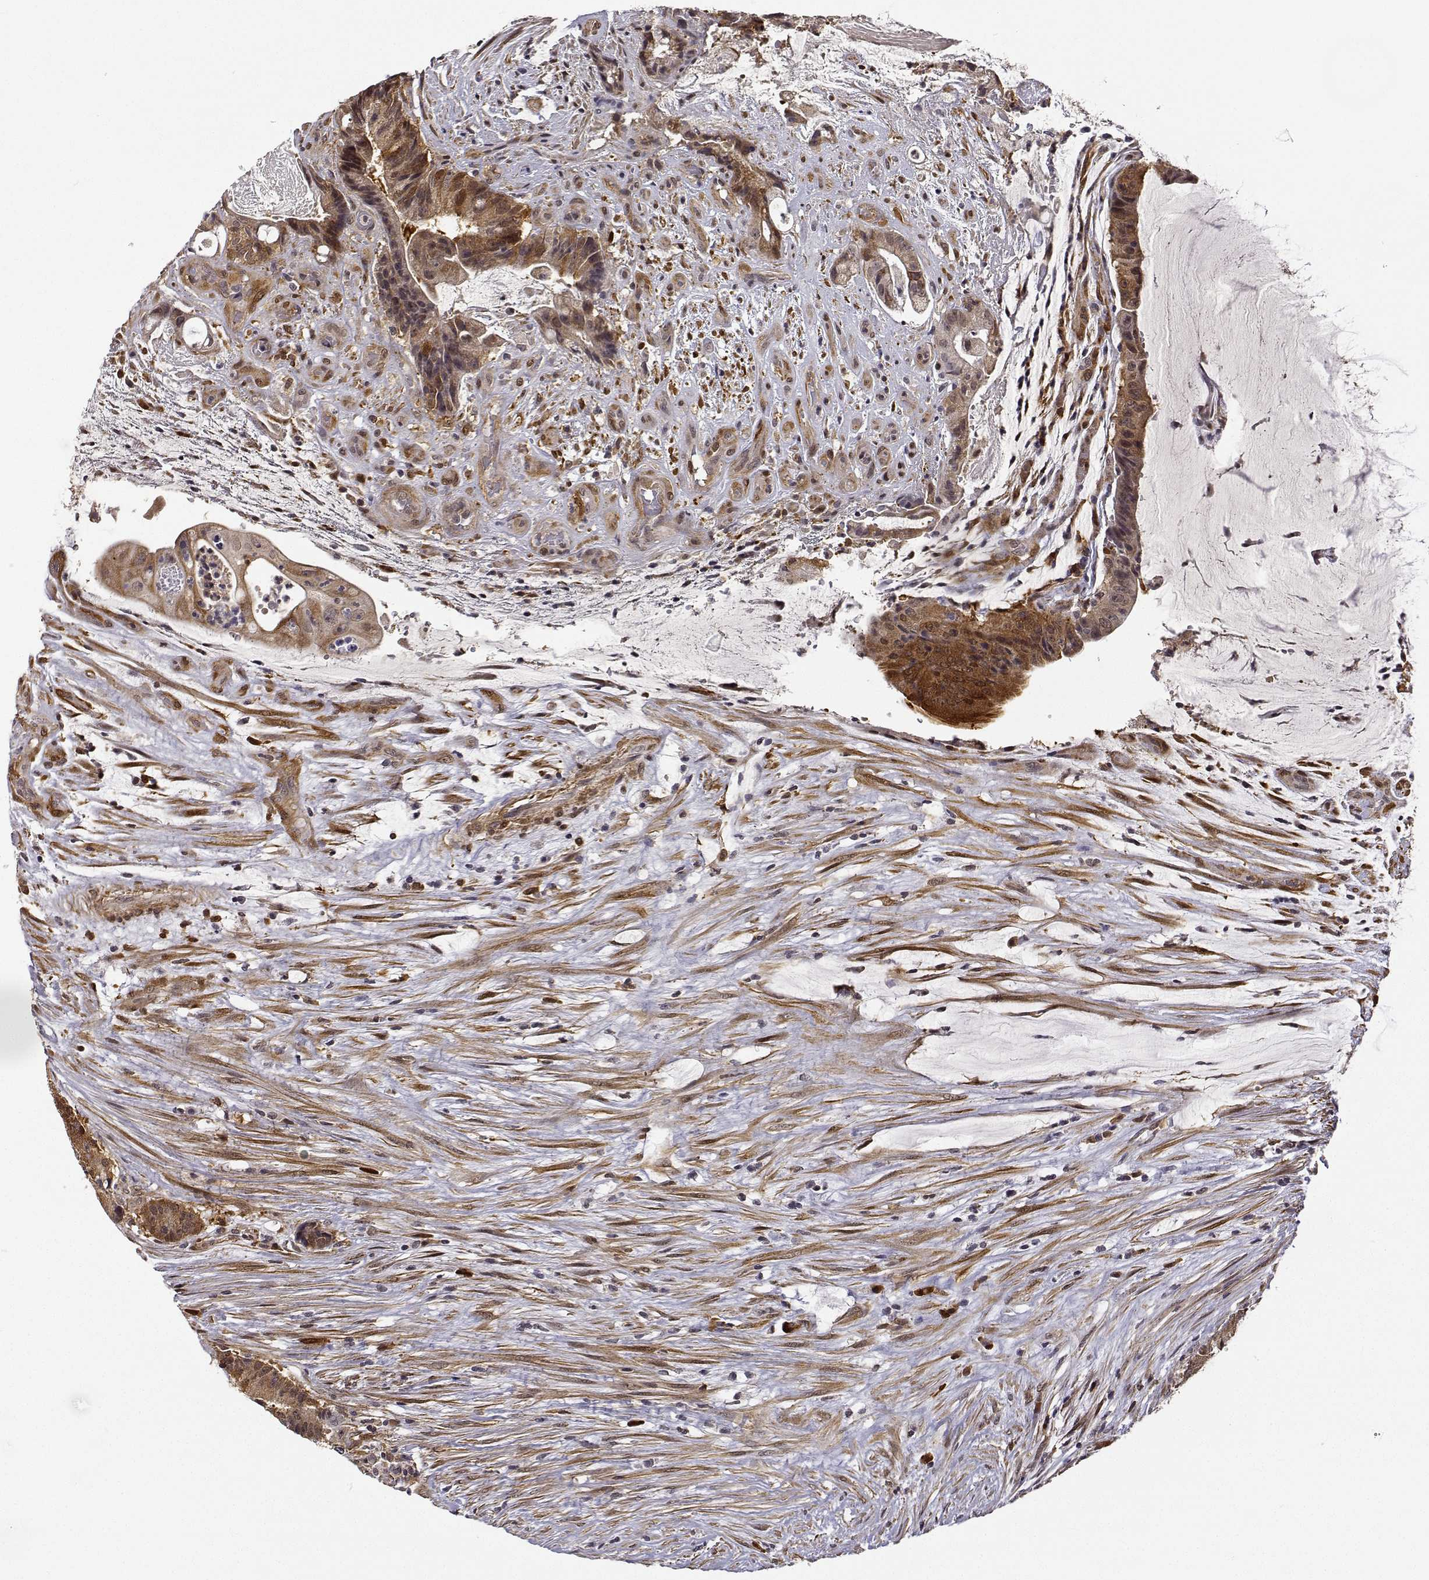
{"staining": {"intensity": "moderate", "quantity": ">75%", "location": "cytoplasmic/membranous"}, "tissue": "colorectal cancer", "cell_type": "Tumor cells", "image_type": "cancer", "snomed": [{"axis": "morphology", "description": "Adenocarcinoma, NOS"}, {"axis": "topography", "description": "Colon"}], "caption": "Protein staining shows moderate cytoplasmic/membranous staining in approximately >75% of tumor cells in adenocarcinoma (colorectal).", "gene": "PHGDH", "patient": {"sex": "female", "age": 43}}